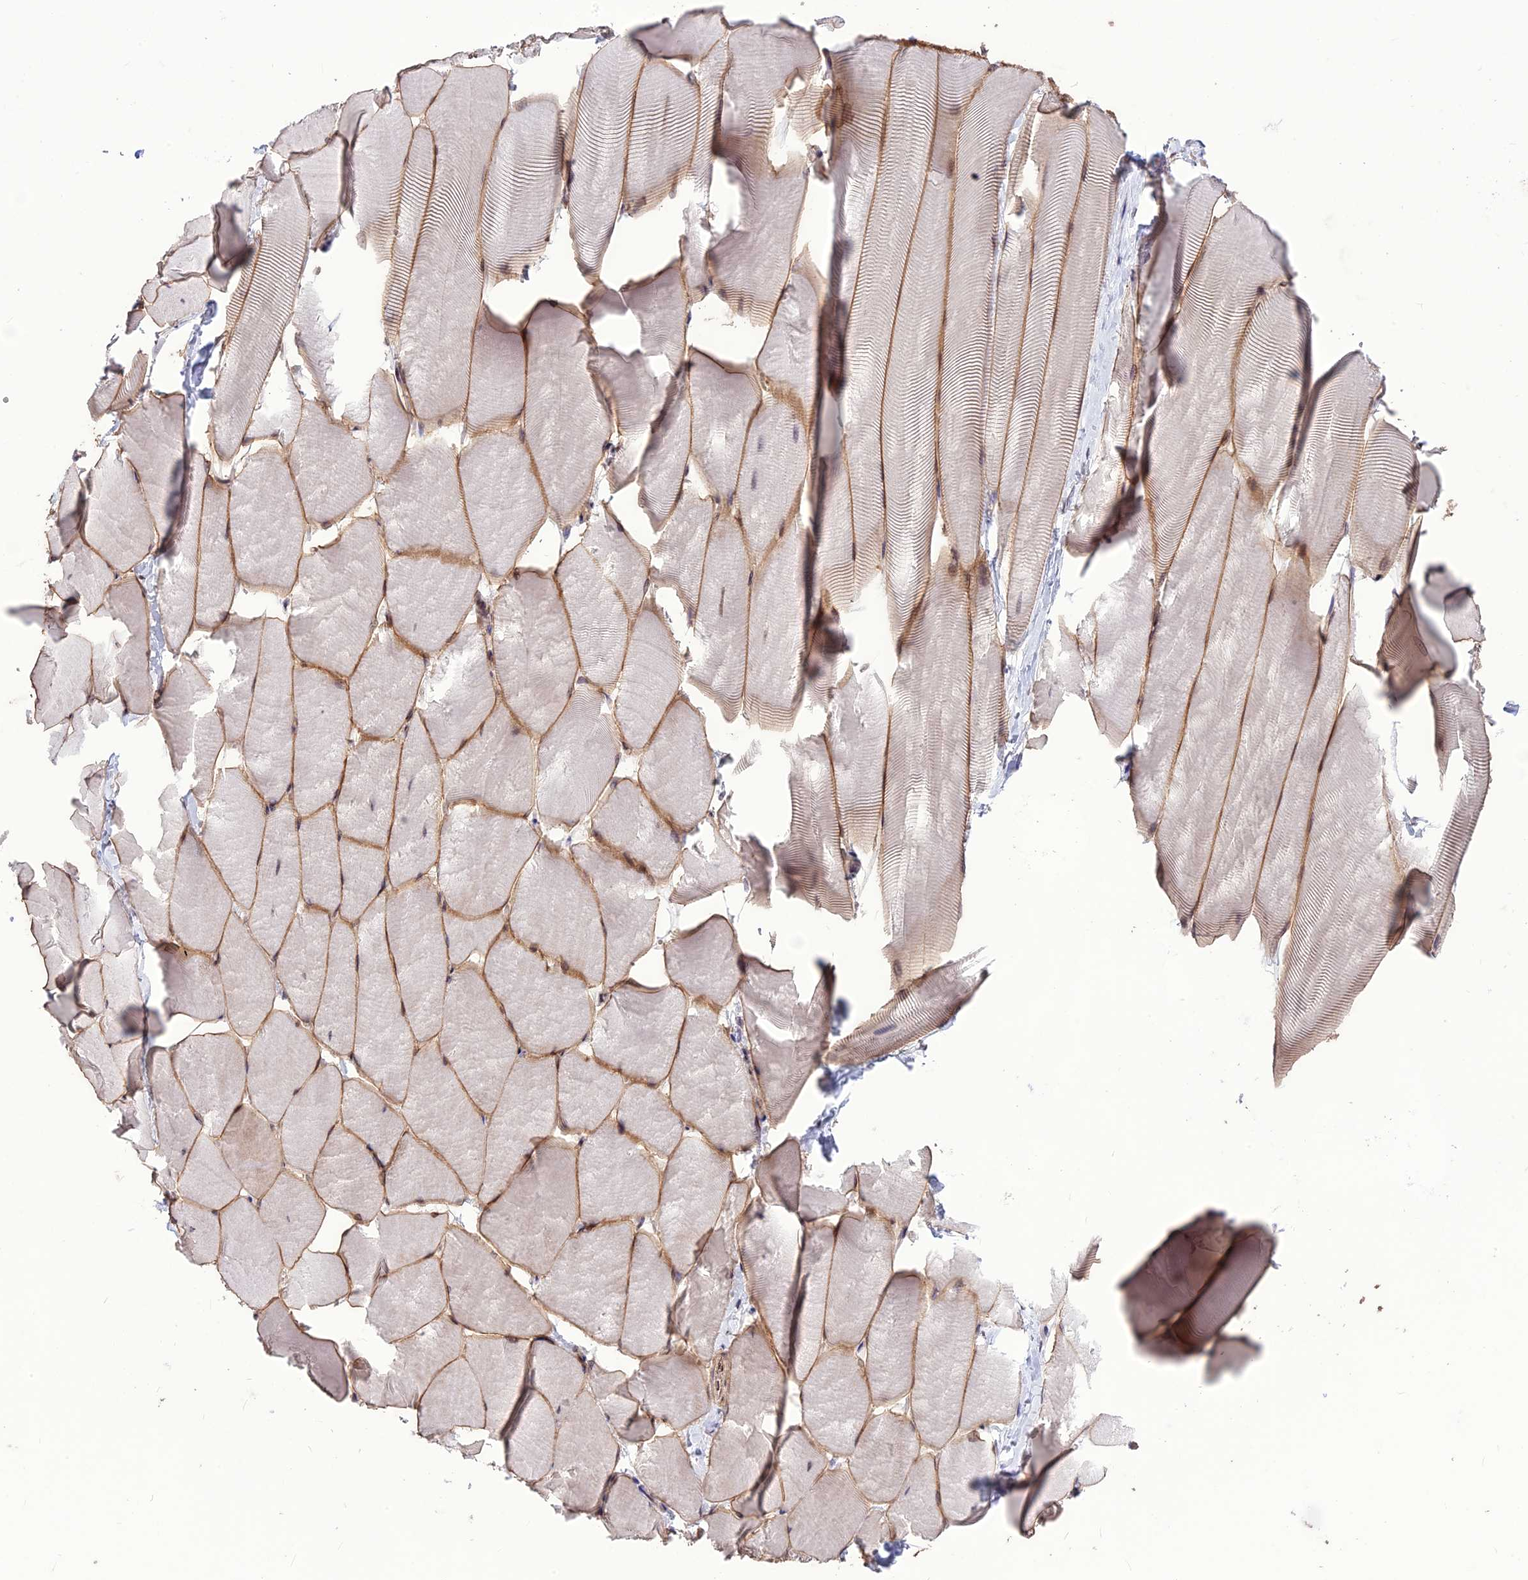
{"staining": {"intensity": "moderate", "quantity": "25%-75%", "location": "cytoplasmic/membranous,nuclear"}, "tissue": "skeletal muscle", "cell_type": "Myocytes", "image_type": "normal", "snomed": [{"axis": "morphology", "description": "Normal tissue, NOS"}, {"axis": "topography", "description": "Skeletal muscle"}], "caption": "Skeletal muscle stained with IHC demonstrates moderate cytoplasmic/membranous,nuclear staining in about 25%-75% of myocytes.", "gene": "DIS3", "patient": {"sex": "male", "age": 25}}